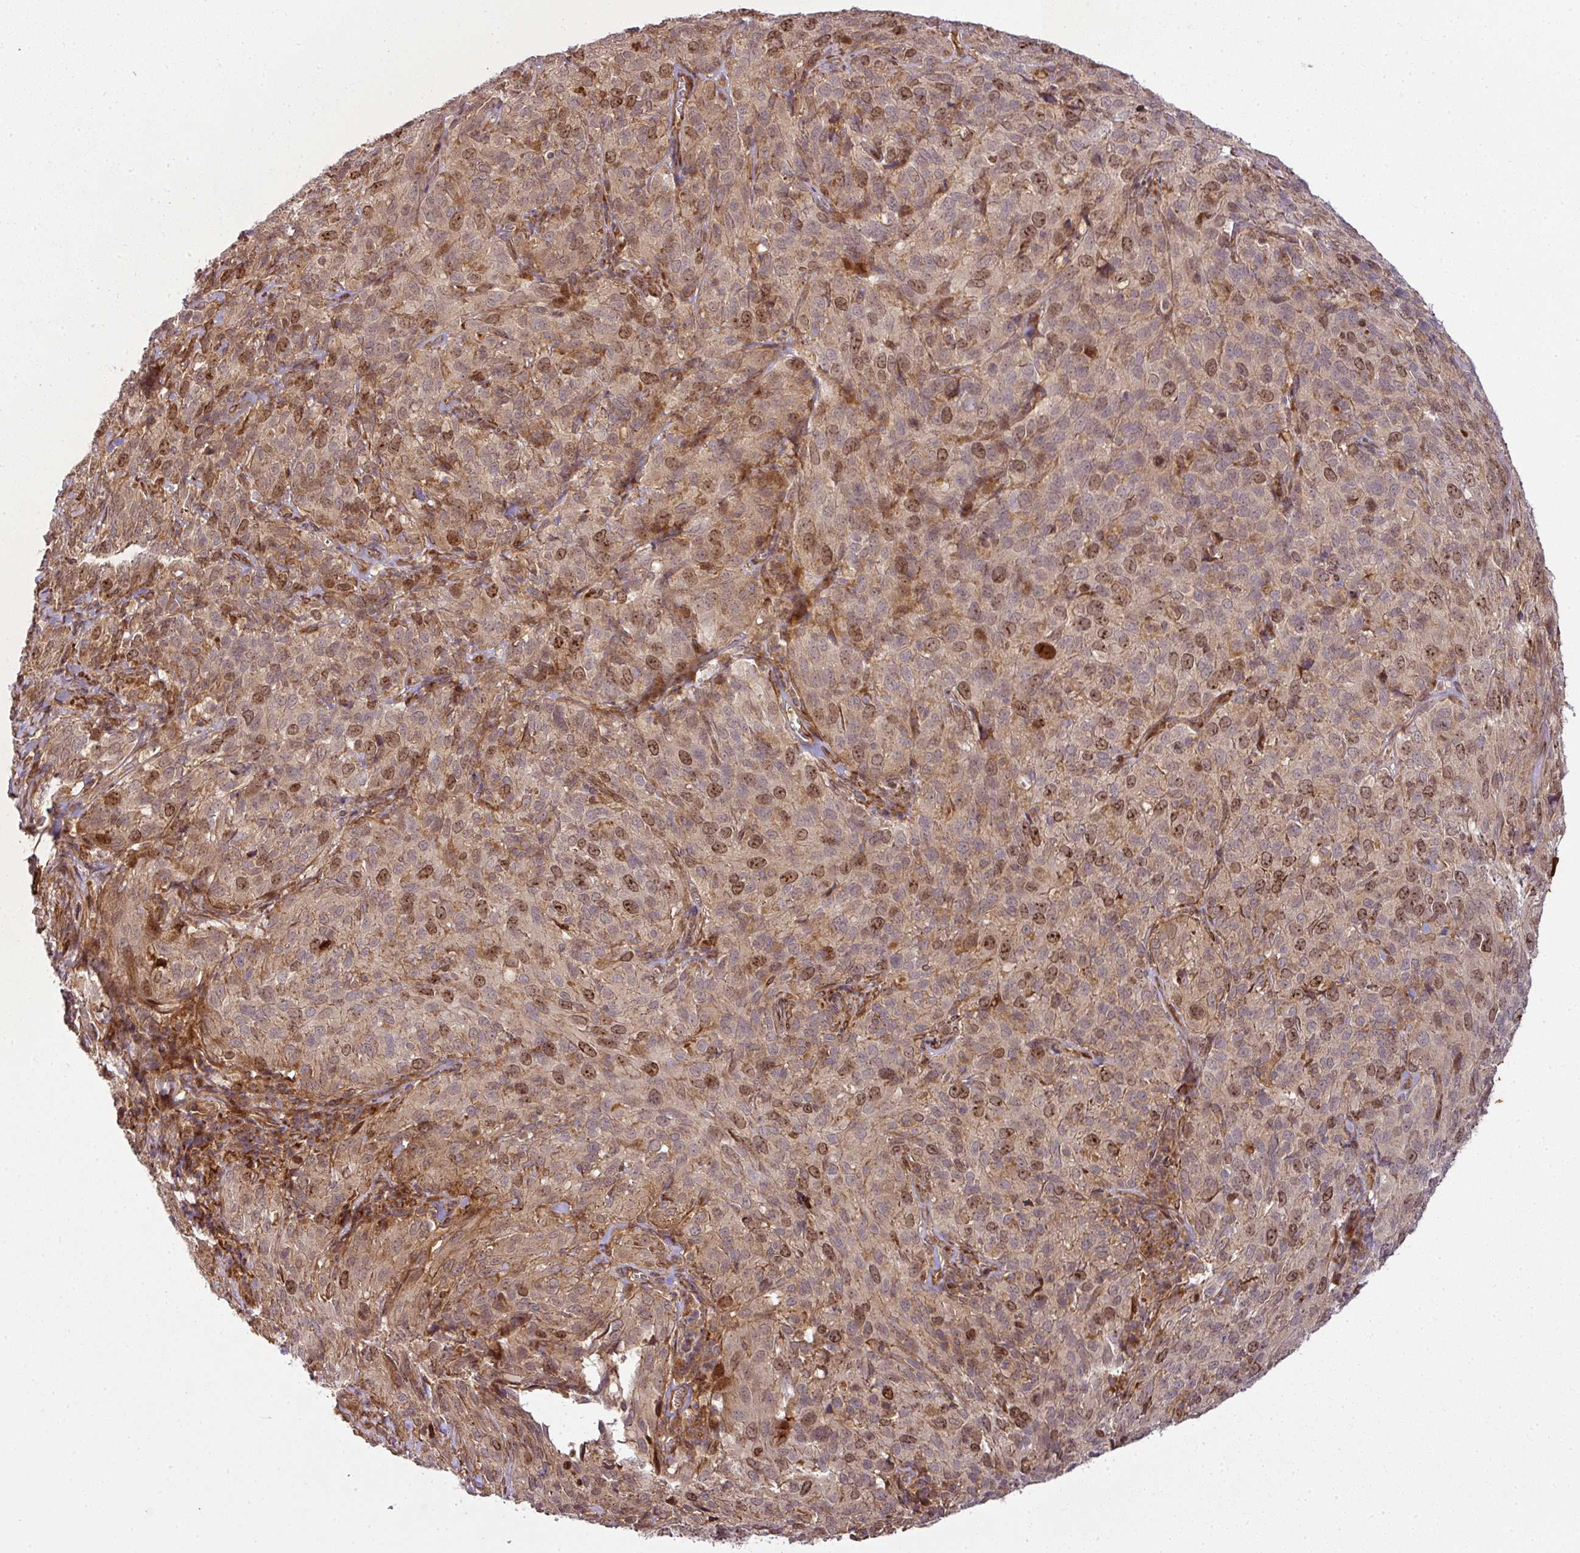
{"staining": {"intensity": "moderate", "quantity": ">75%", "location": "nuclear"}, "tissue": "cervical cancer", "cell_type": "Tumor cells", "image_type": "cancer", "snomed": [{"axis": "morphology", "description": "Squamous cell carcinoma, NOS"}, {"axis": "topography", "description": "Cervix"}], "caption": "Approximately >75% of tumor cells in human cervical cancer show moderate nuclear protein expression as visualized by brown immunohistochemical staining.", "gene": "ATAT1", "patient": {"sex": "female", "age": 51}}